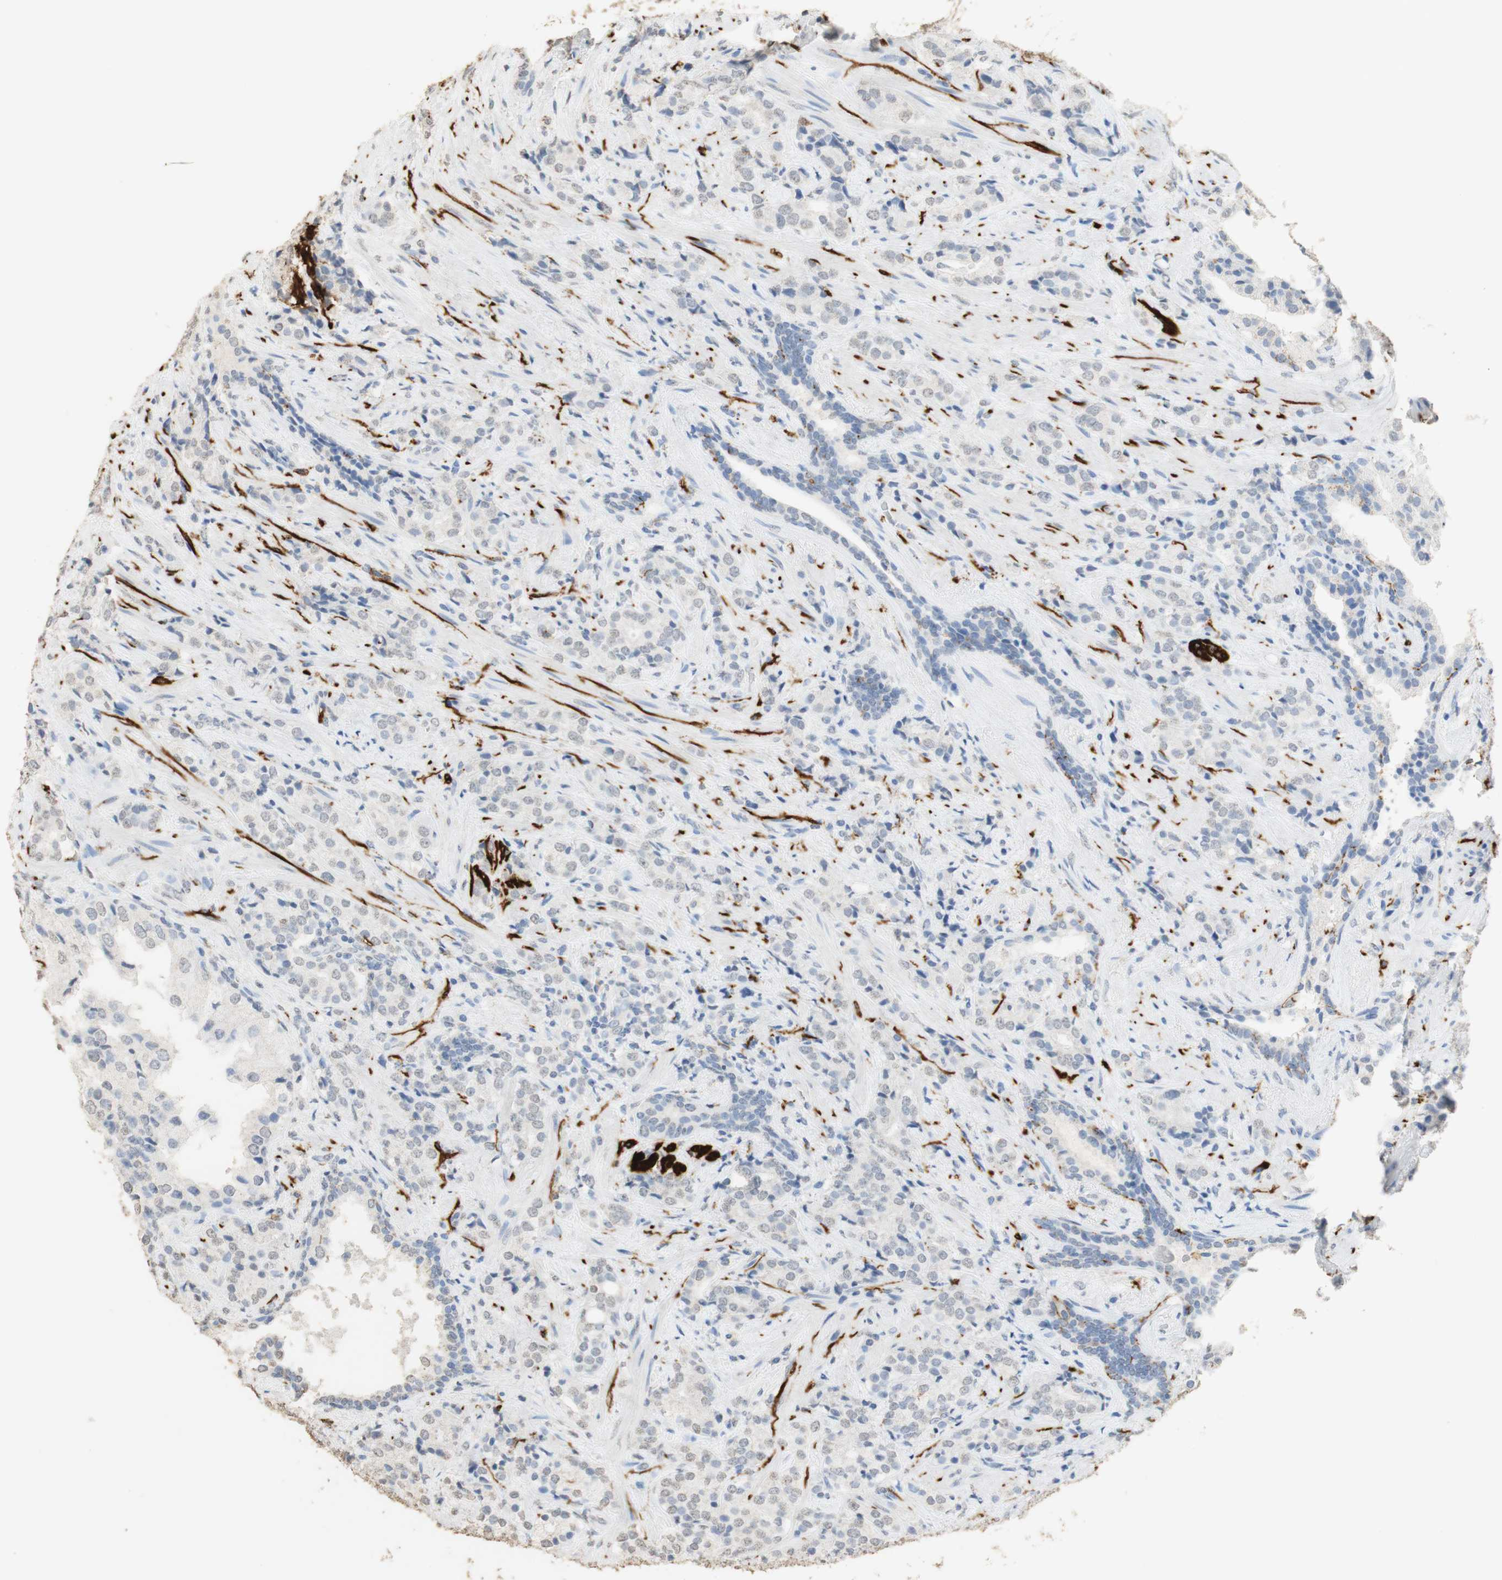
{"staining": {"intensity": "weak", "quantity": "<25%", "location": "nuclear"}, "tissue": "prostate cancer", "cell_type": "Tumor cells", "image_type": "cancer", "snomed": [{"axis": "morphology", "description": "Adenocarcinoma, High grade"}, {"axis": "topography", "description": "Prostate"}], "caption": "Tumor cells show no significant positivity in prostate cancer.", "gene": "L1CAM", "patient": {"sex": "male", "age": 71}}